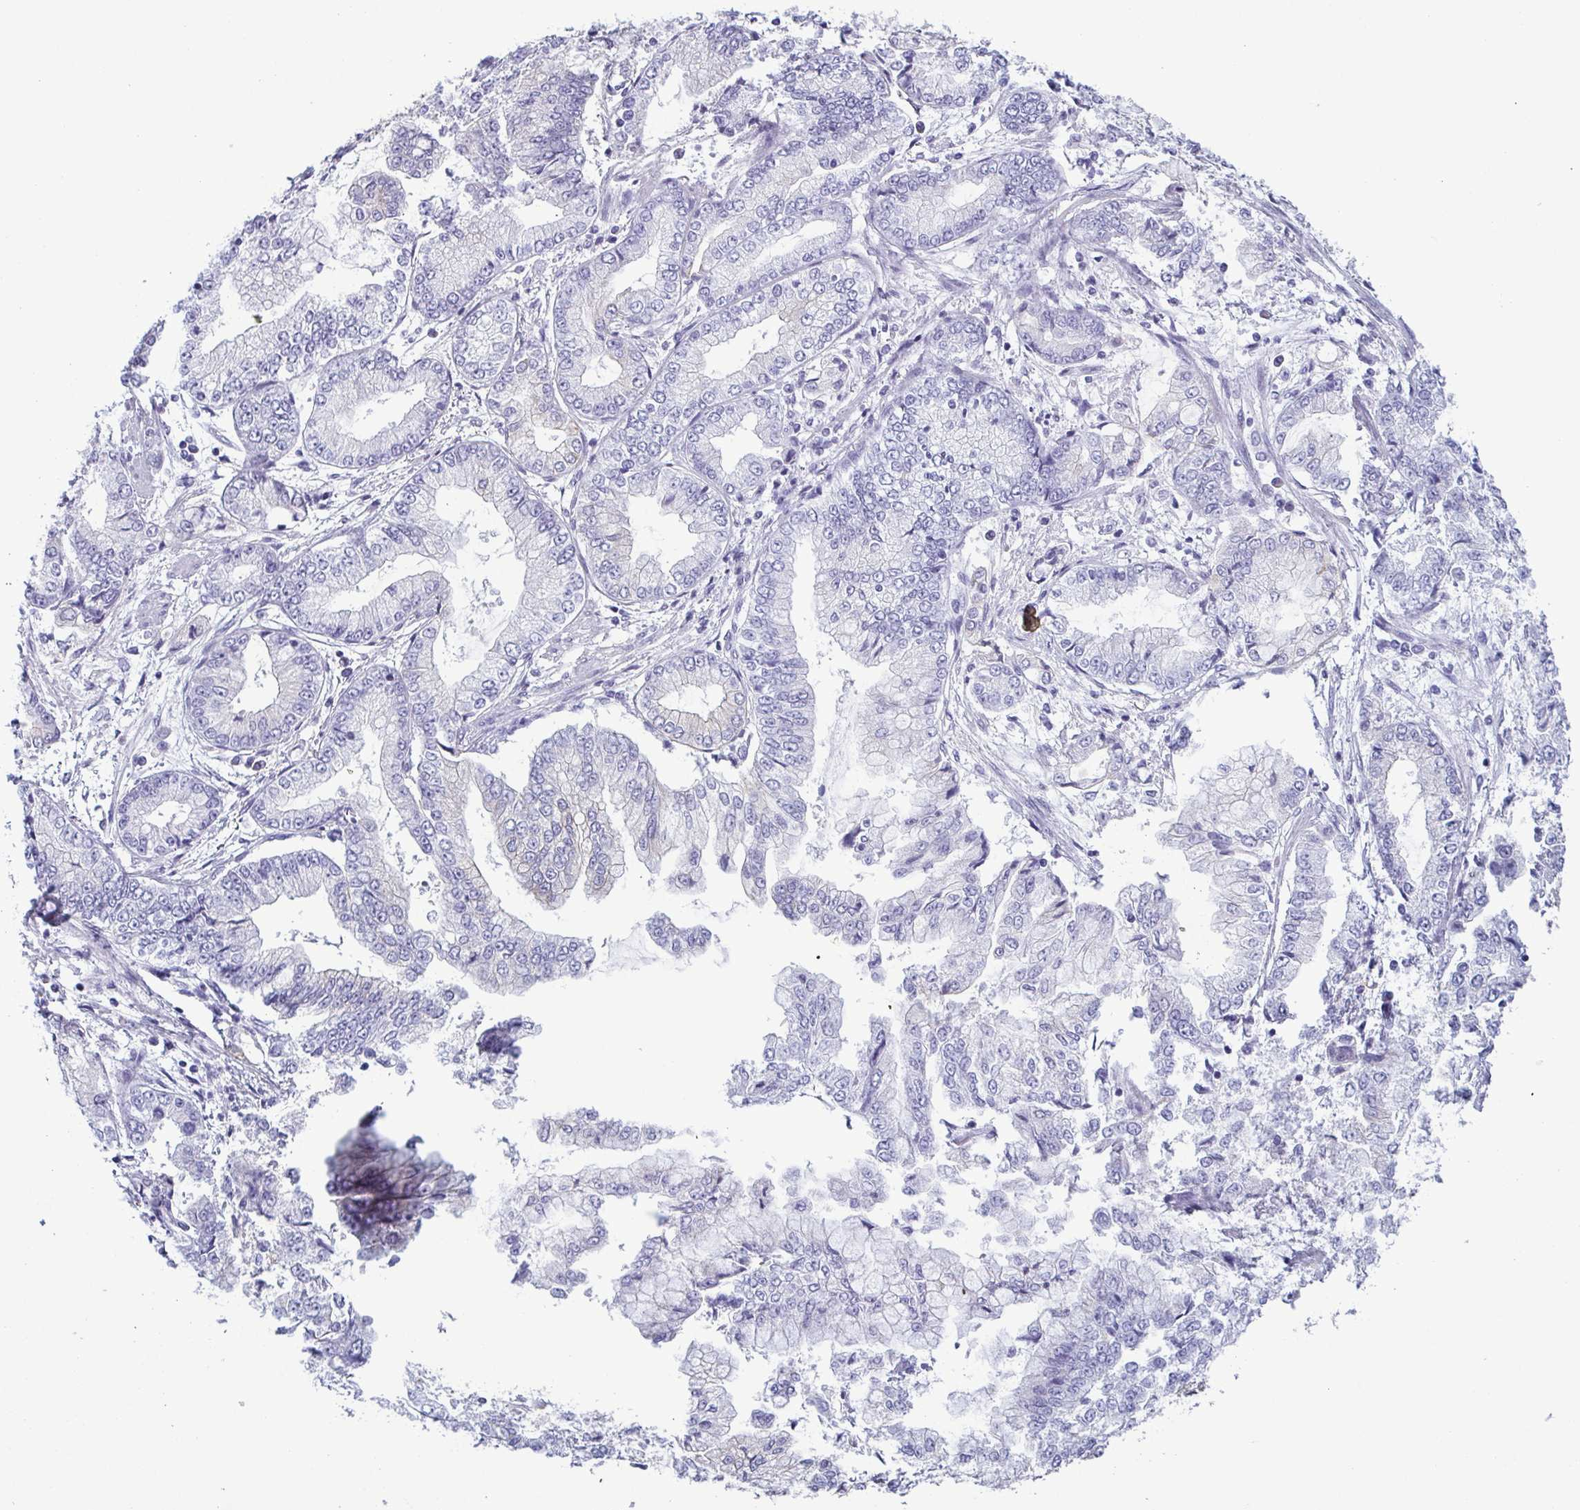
{"staining": {"intensity": "negative", "quantity": "none", "location": "none"}, "tissue": "stomach cancer", "cell_type": "Tumor cells", "image_type": "cancer", "snomed": [{"axis": "morphology", "description": "Adenocarcinoma, NOS"}, {"axis": "topography", "description": "Stomach, upper"}], "caption": "Tumor cells show no significant expression in adenocarcinoma (stomach).", "gene": "KRT10", "patient": {"sex": "female", "age": 74}}